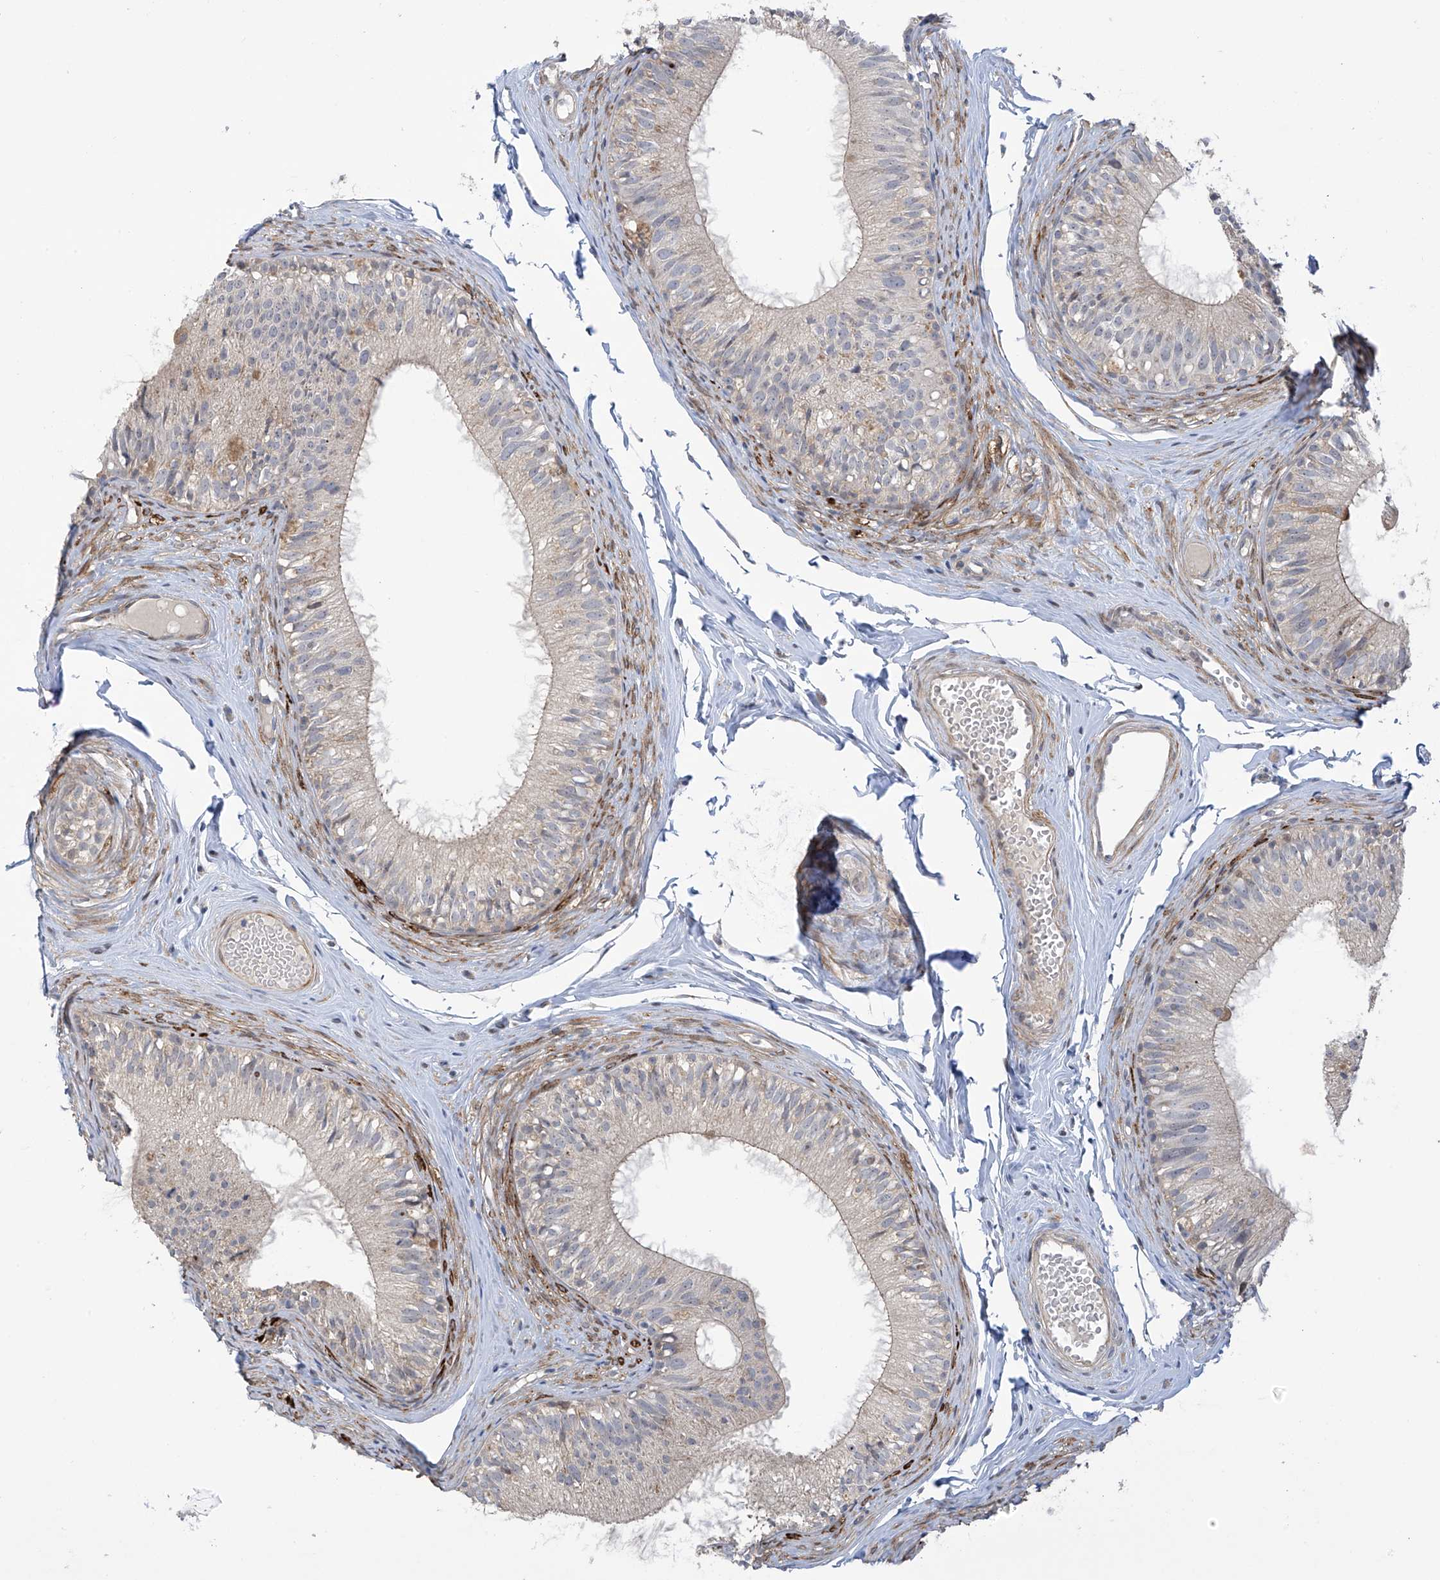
{"staining": {"intensity": "negative", "quantity": "none", "location": "none"}, "tissue": "epididymis", "cell_type": "Glandular cells", "image_type": "normal", "snomed": [{"axis": "morphology", "description": "Normal tissue, NOS"}, {"axis": "morphology", "description": "Seminoma in situ"}, {"axis": "topography", "description": "Testis"}, {"axis": "topography", "description": "Epididymis"}], "caption": "IHC photomicrograph of benign epididymis stained for a protein (brown), which demonstrates no staining in glandular cells. (Stains: DAB IHC with hematoxylin counter stain, Microscopy: brightfield microscopy at high magnification).", "gene": "ZNF641", "patient": {"sex": "male", "age": 28}}